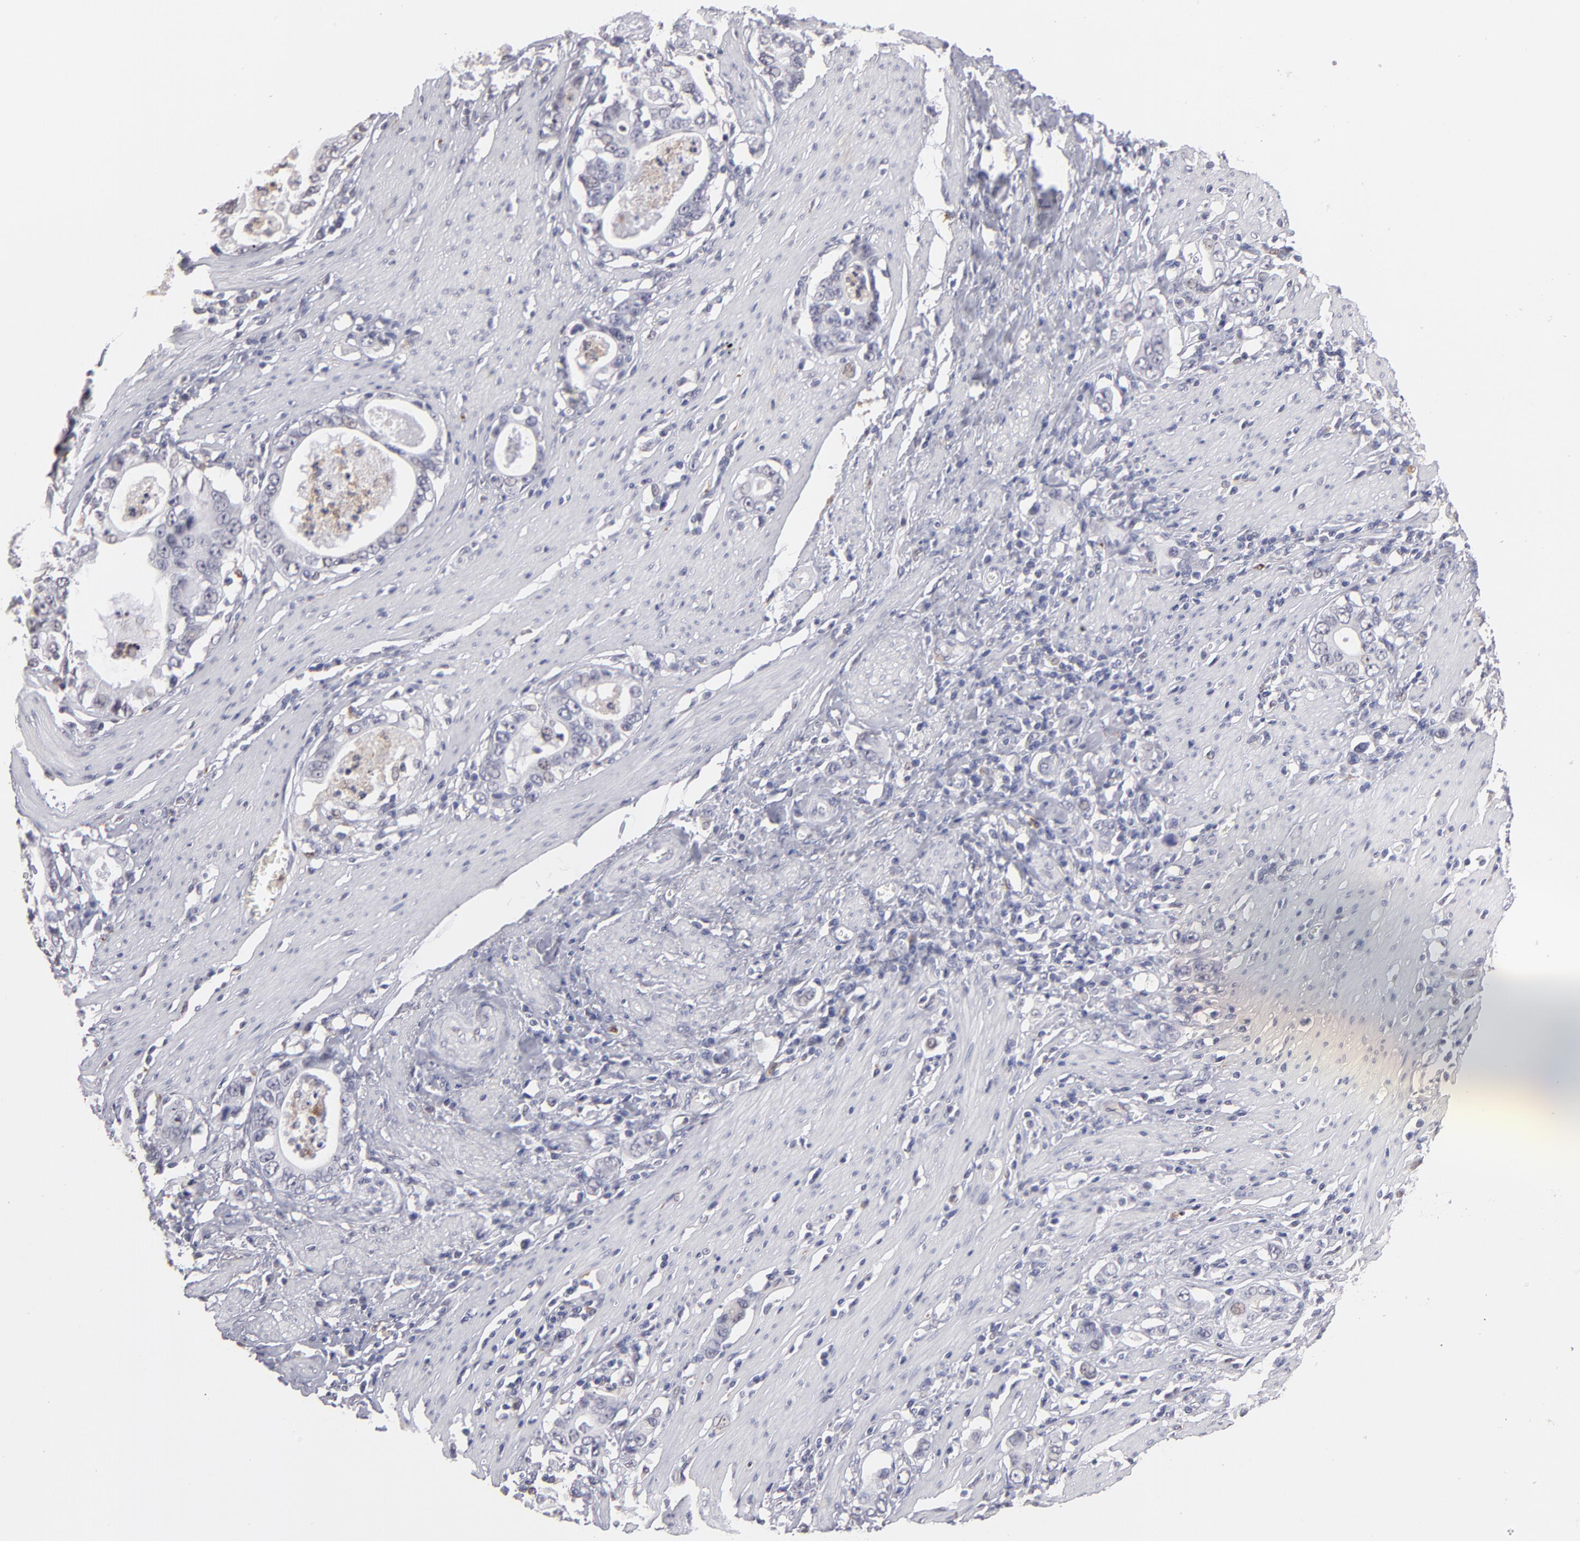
{"staining": {"intensity": "negative", "quantity": "none", "location": "none"}, "tissue": "stomach cancer", "cell_type": "Tumor cells", "image_type": "cancer", "snomed": [{"axis": "morphology", "description": "Adenocarcinoma, NOS"}, {"axis": "topography", "description": "Stomach, lower"}], "caption": "There is no significant staining in tumor cells of adenocarcinoma (stomach).", "gene": "MGAM", "patient": {"sex": "female", "age": 72}}